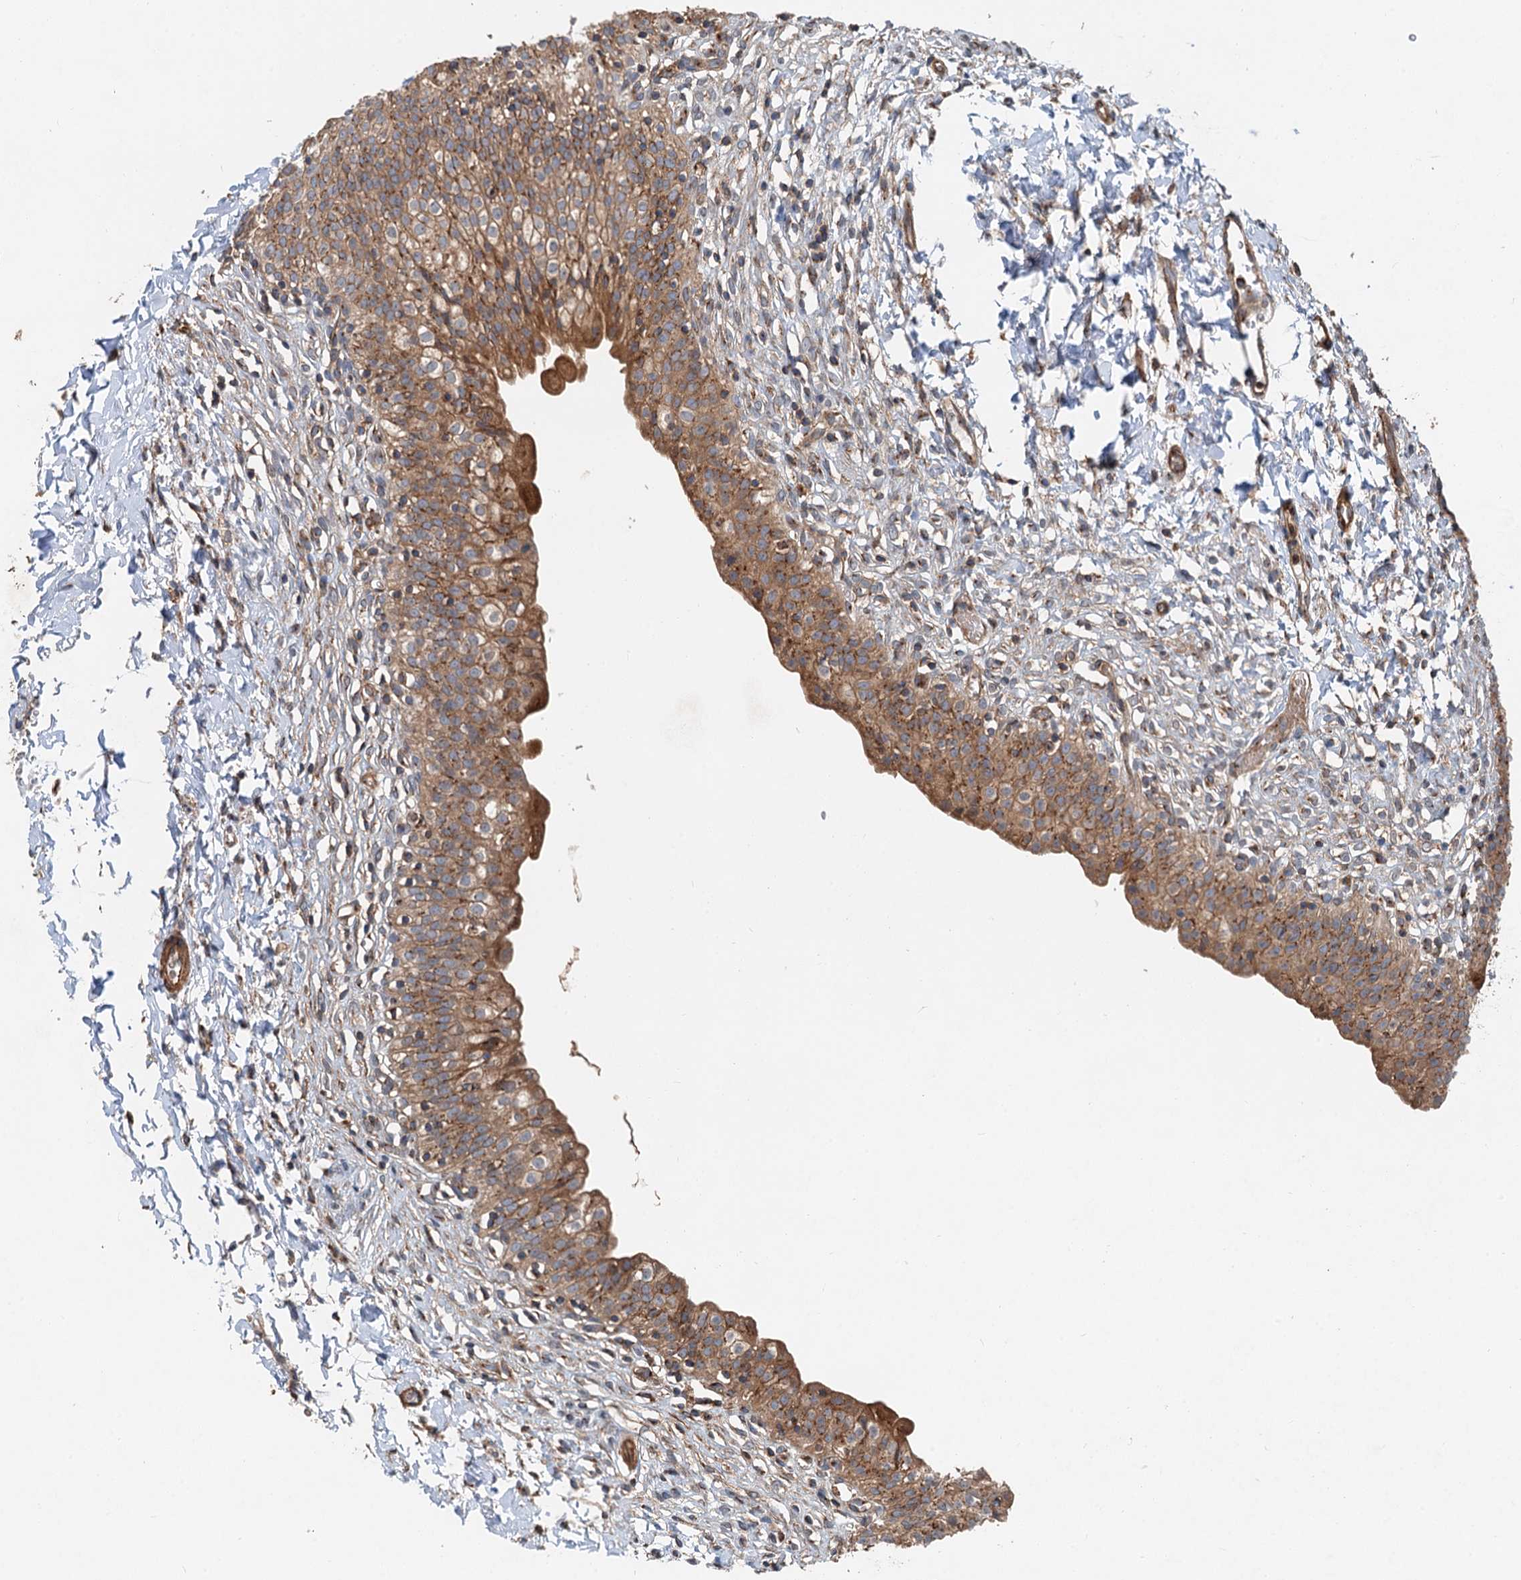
{"staining": {"intensity": "strong", "quantity": ">75%", "location": "cytoplasmic/membranous"}, "tissue": "urinary bladder", "cell_type": "Urothelial cells", "image_type": "normal", "snomed": [{"axis": "morphology", "description": "Normal tissue, NOS"}, {"axis": "topography", "description": "Urinary bladder"}], "caption": "This micrograph displays immunohistochemistry (IHC) staining of unremarkable human urinary bladder, with high strong cytoplasmic/membranous staining in approximately >75% of urothelial cells.", "gene": "ANKRD26", "patient": {"sex": "male", "age": 55}}